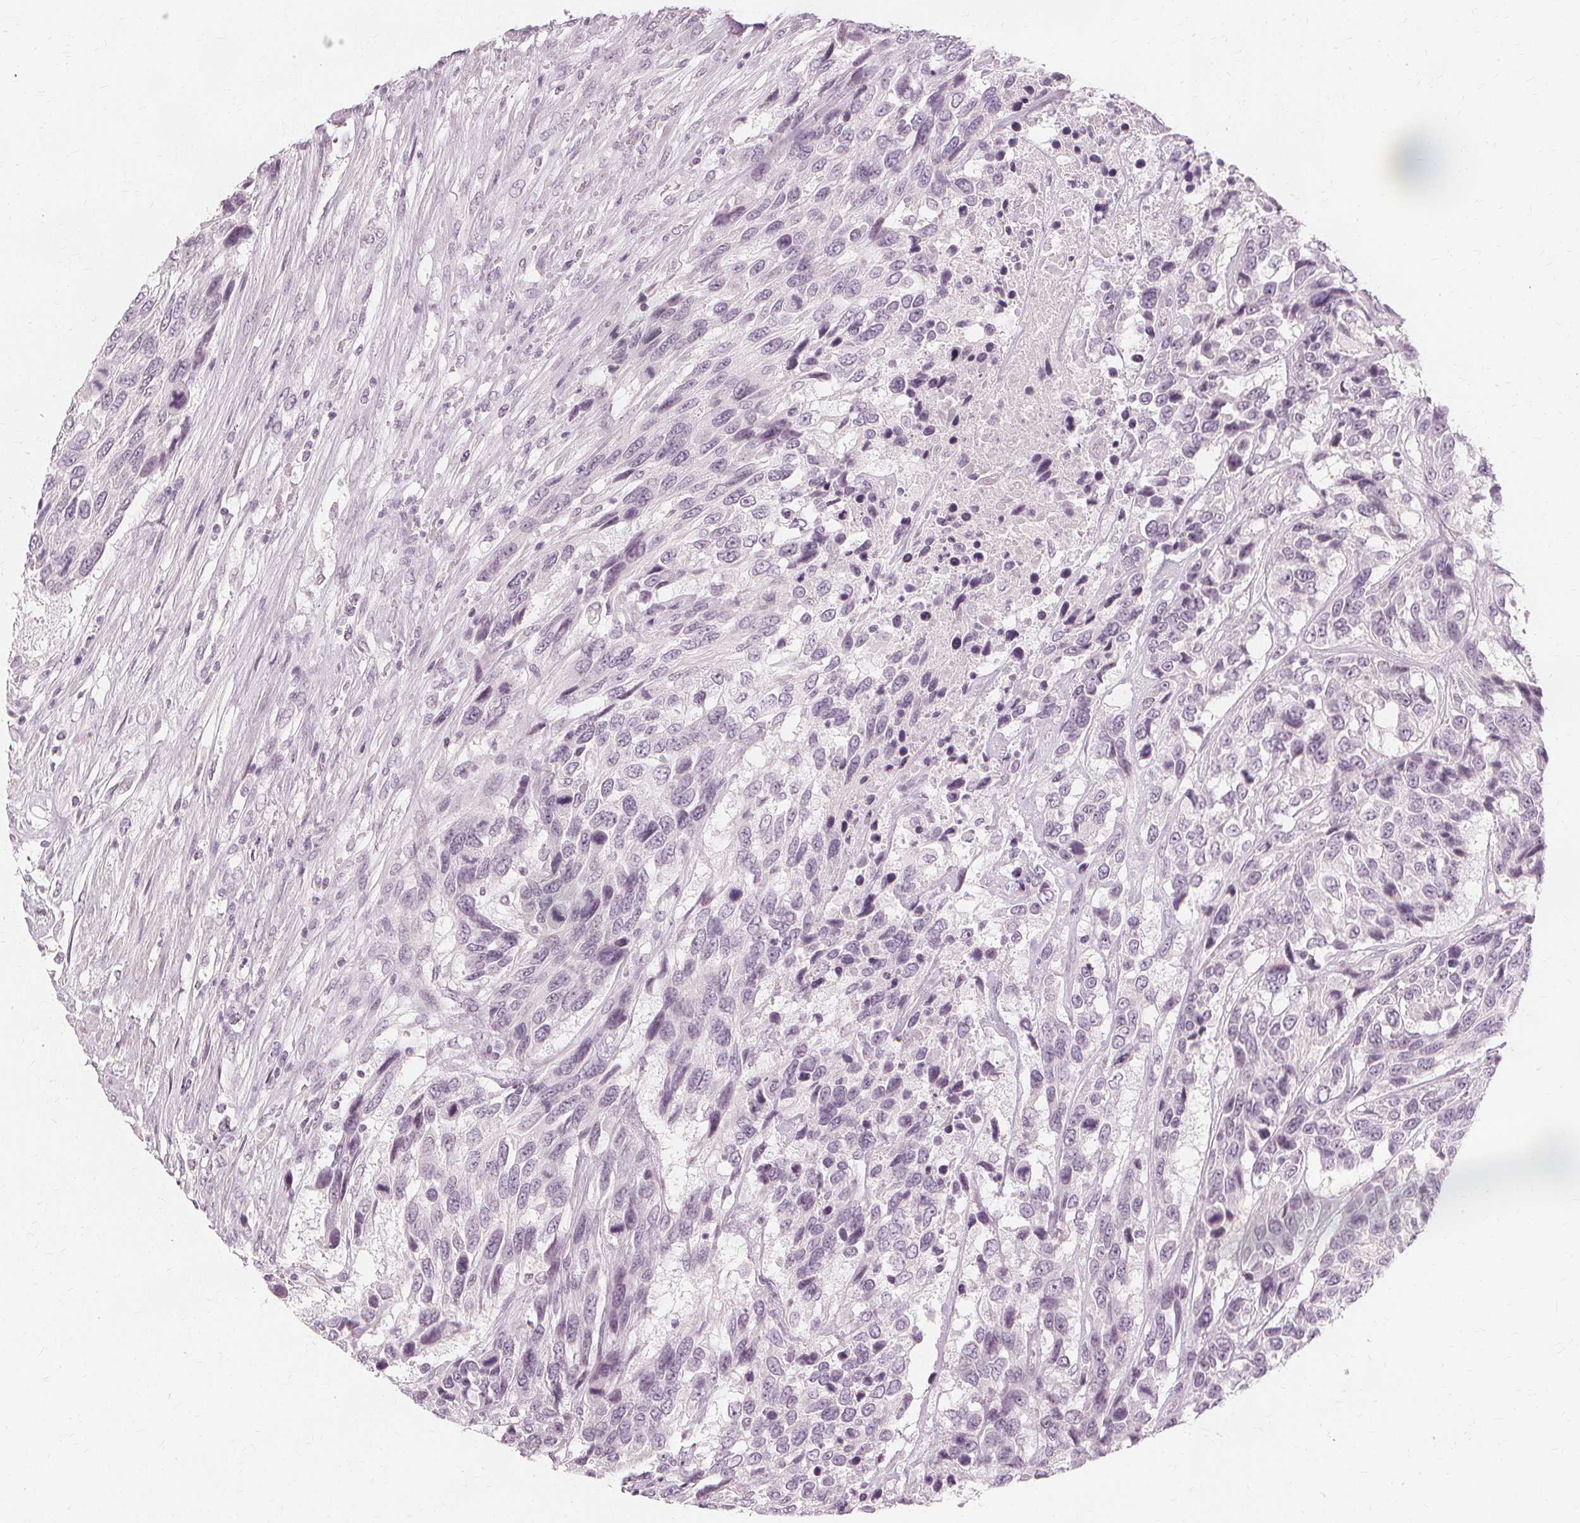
{"staining": {"intensity": "negative", "quantity": "none", "location": "none"}, "tissue": "urothelial cancer", "cell_type": "Tumor cells", "image_type": "cancer", "snomed": [{"axis": "morphology", "description": "Urothelial carcinoma, High grade"}, {"axis": "topography", "description": "Urinary bladder"}], "caption": "DAB immunohistochemical staining of human urothelial cancer displays no significant expression in tumor cells.", "gene": "NXPE1", "patient": {"sex": "female", "age": 70}}